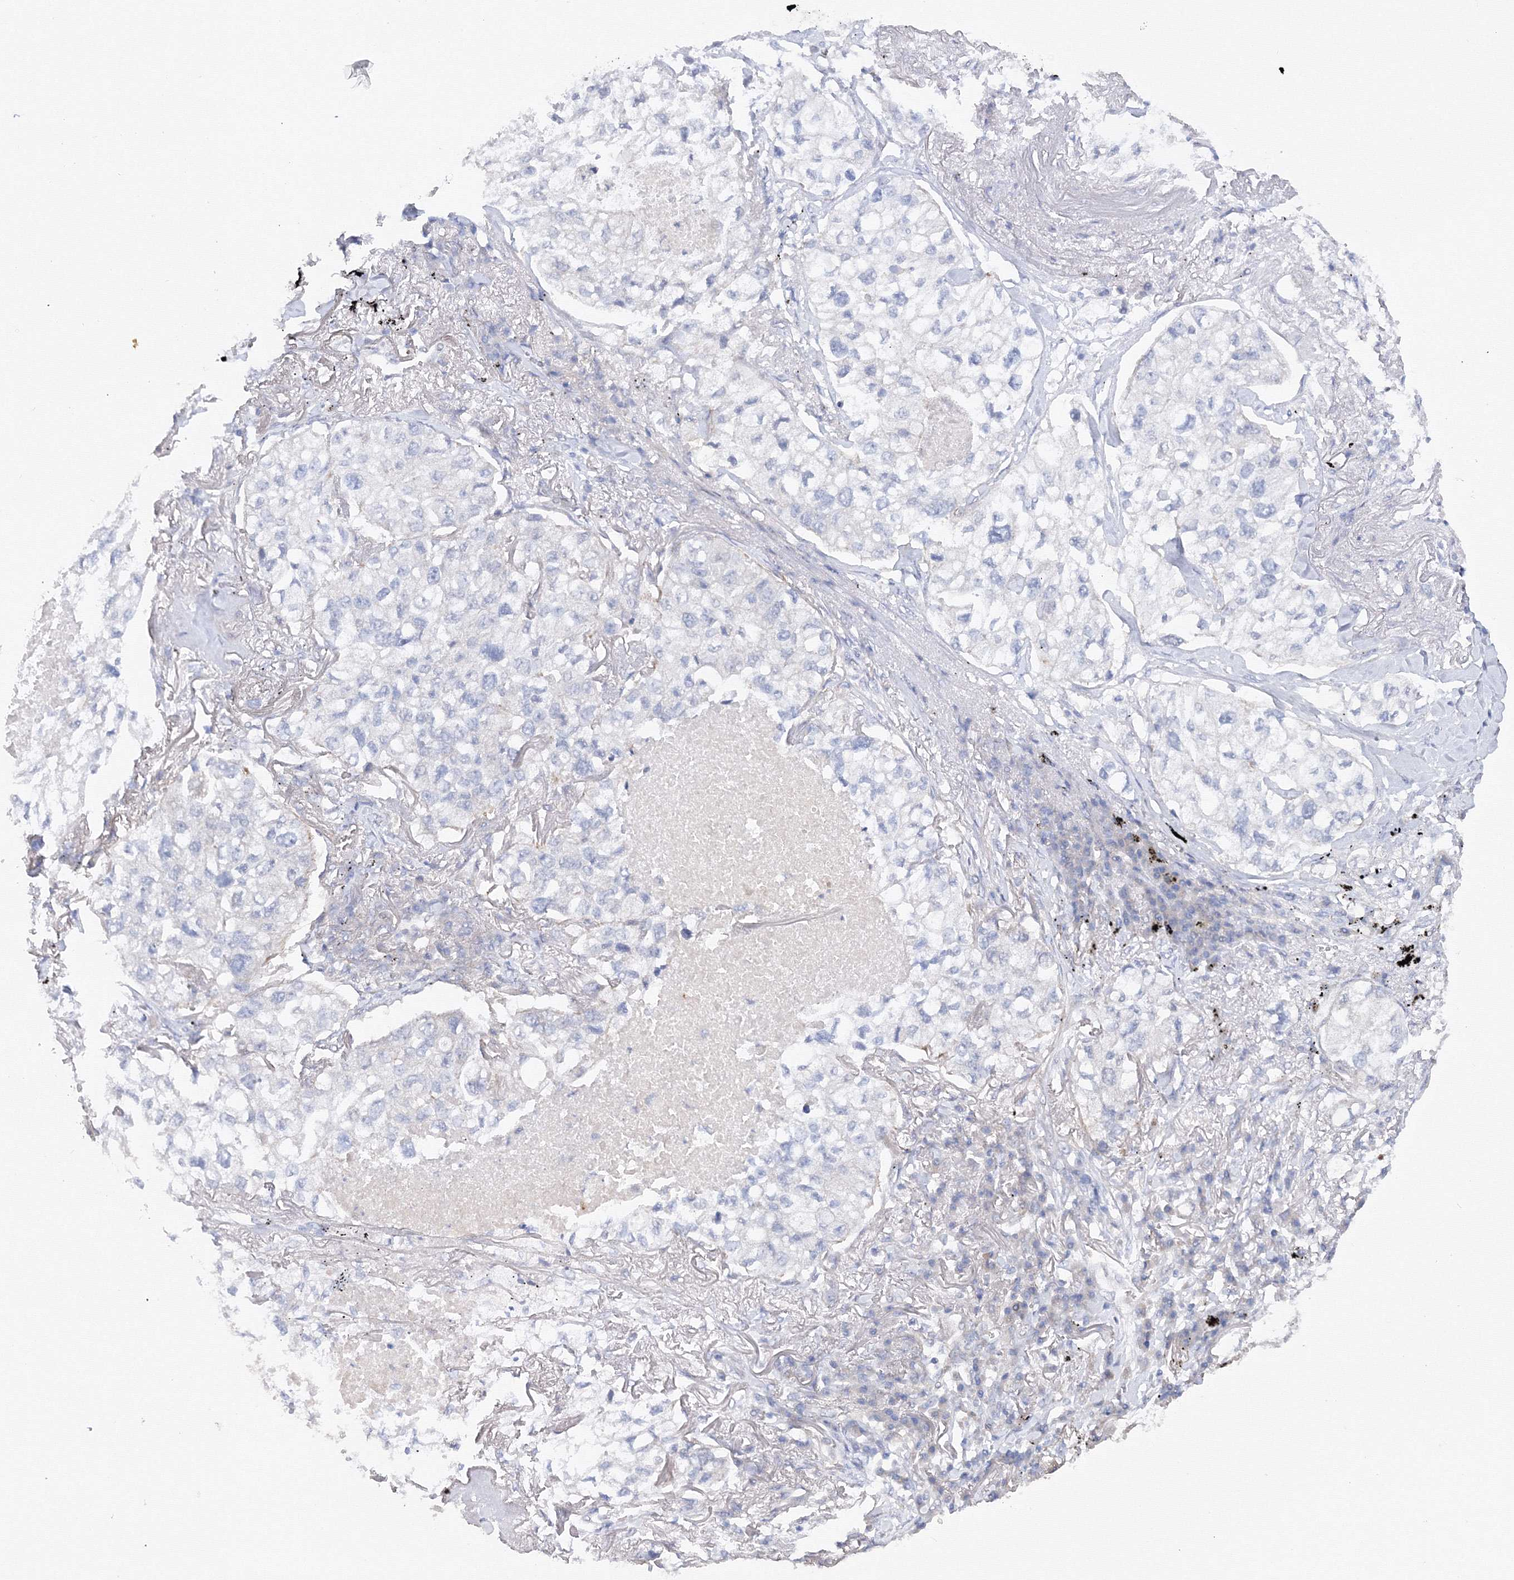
{"staining": {"intensity": "negative", "quantity": "none", "location": "none"}, "tissue": "lung cancer", "cell_type": "Tumor cells", "image_type": "cancer", "snomed": [{"axis": "morphology", "description": "Adenocarcinoma, NOS"}, {"axis": "topography", "description": "Lung"}], "caption": "Immunohistochemistry of human lung adenocarcinoma shows no positivity in tumor cells.", "gene": "DIS3L2", "patient": {"sex": "male", "age": 65}}